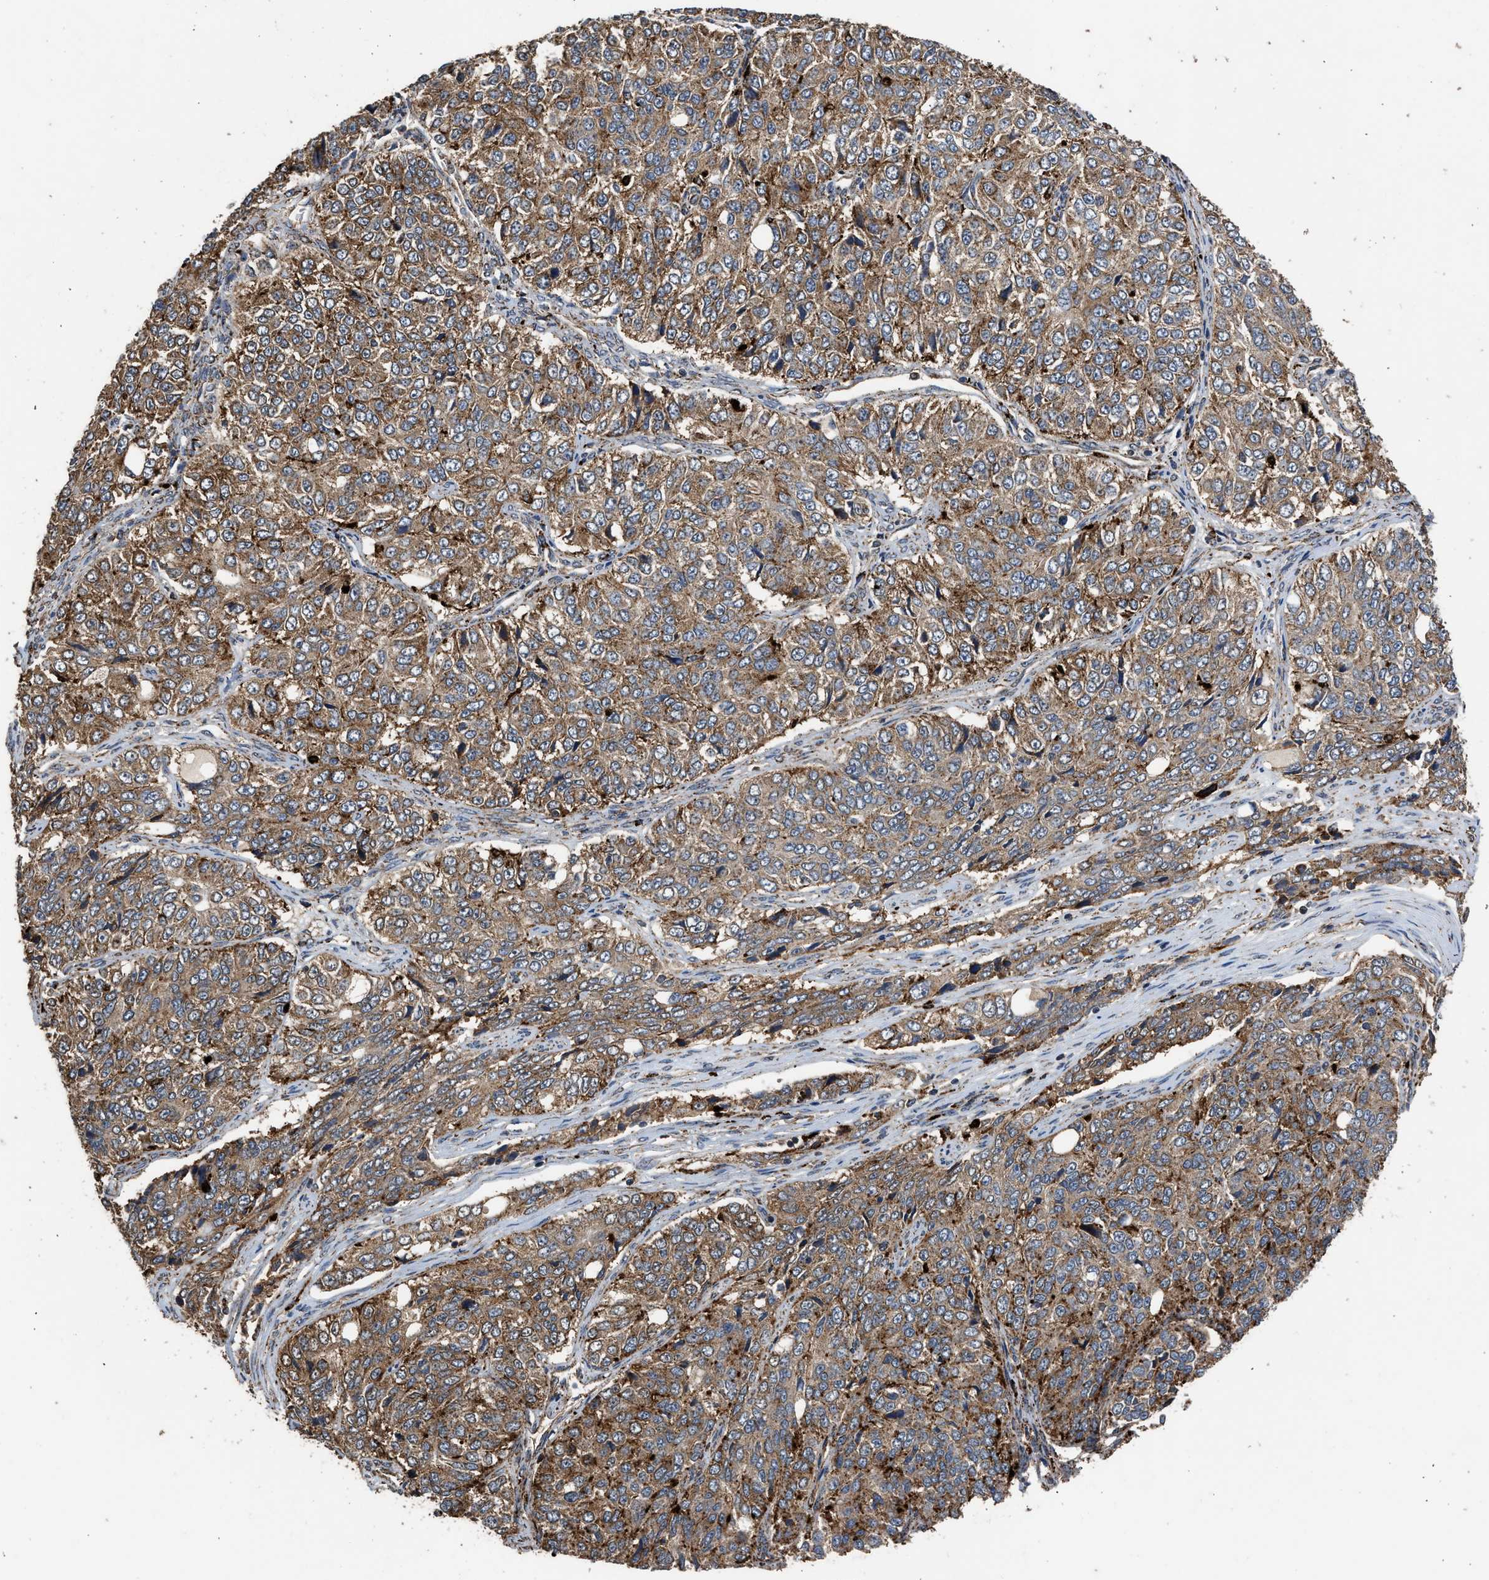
{"staining": {"intensity": "moderate", "quantity": ">75%", "location": "cytoplasmic/membranous"}, "tissue": "ovarian cancer", "cell_type": "Tumor cells", "image_type": "cancer", "snomed": [{"axis": "morphology", "description": "Carcinoma, endometroid"}, {"axis": "topography", "description": "Ovary"}], "caption": "Immunohistochemistry of endometroid carcinoma (ovarian) demonstrates medium levels of moderate cytoplasmic/membranous expression in about >75% of tumor cells. (Stains: DAB in brown, nuclei in blue, Microscopy: brightfield microscopy at high magnification).", "gene": "CTSV", "patient": {"sex": "female", "age": 51}}